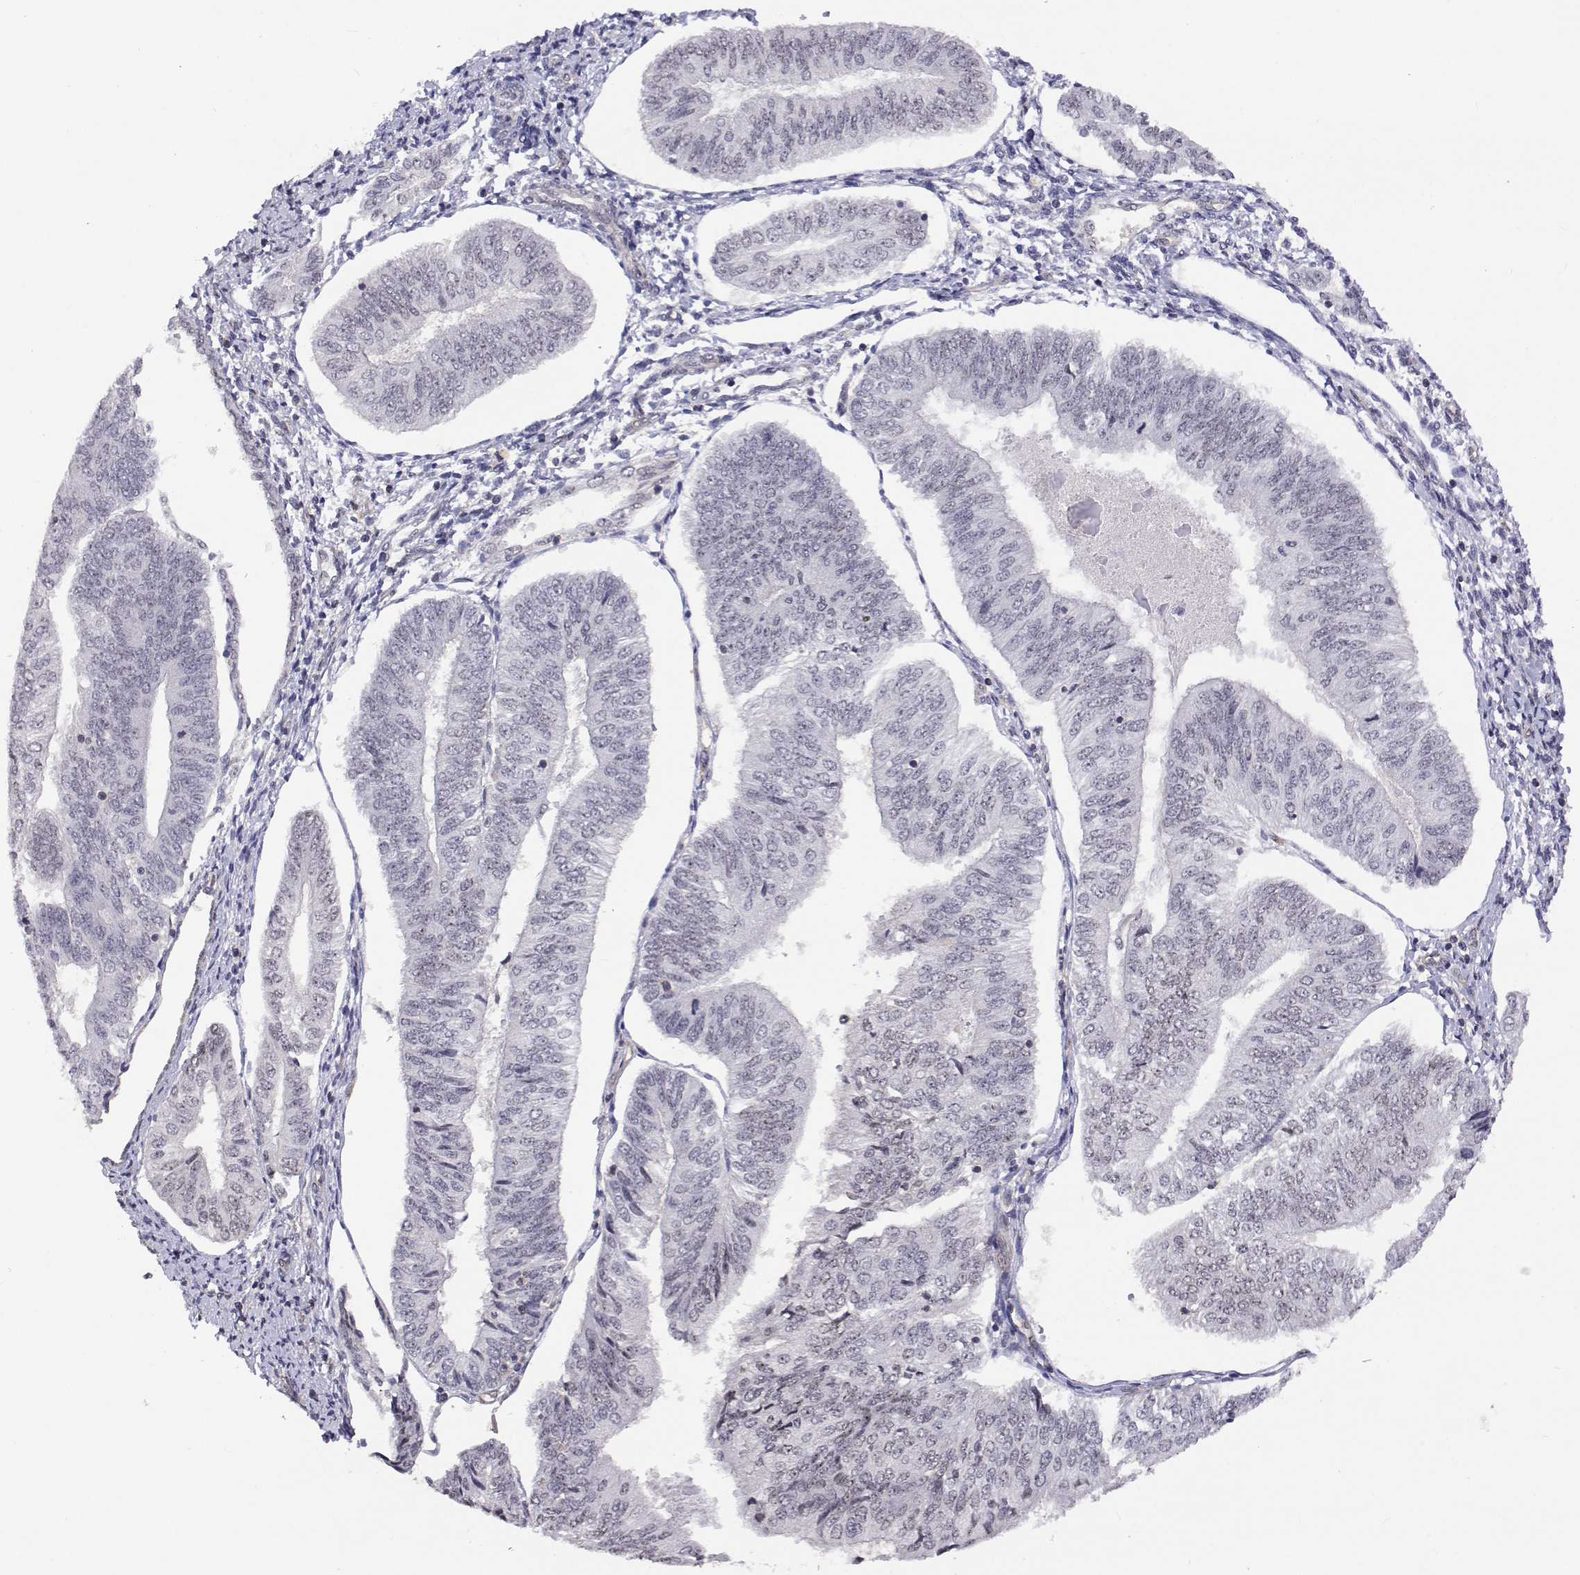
{"staining": {"intensity": "negative", "quantity": "none", "location": "none"}, "tissue": "endometrial cancer", "cell_type": "Tumor cells", "image_type": "cancer", "snomed": [{"axis": "morphology", "description": "Adenocarcinoma, NOS"}, {"axis": "topography", "description": "Endometrium"}], "caption": "IHC photomicrograph of neoplastic tissue: human endometrial cancer (adenocarcinoma) stained with DAB shows no significant protein staining in tumor cells.", "gene": "NHP2", "patient": {"sex": "female", "age": 58}}